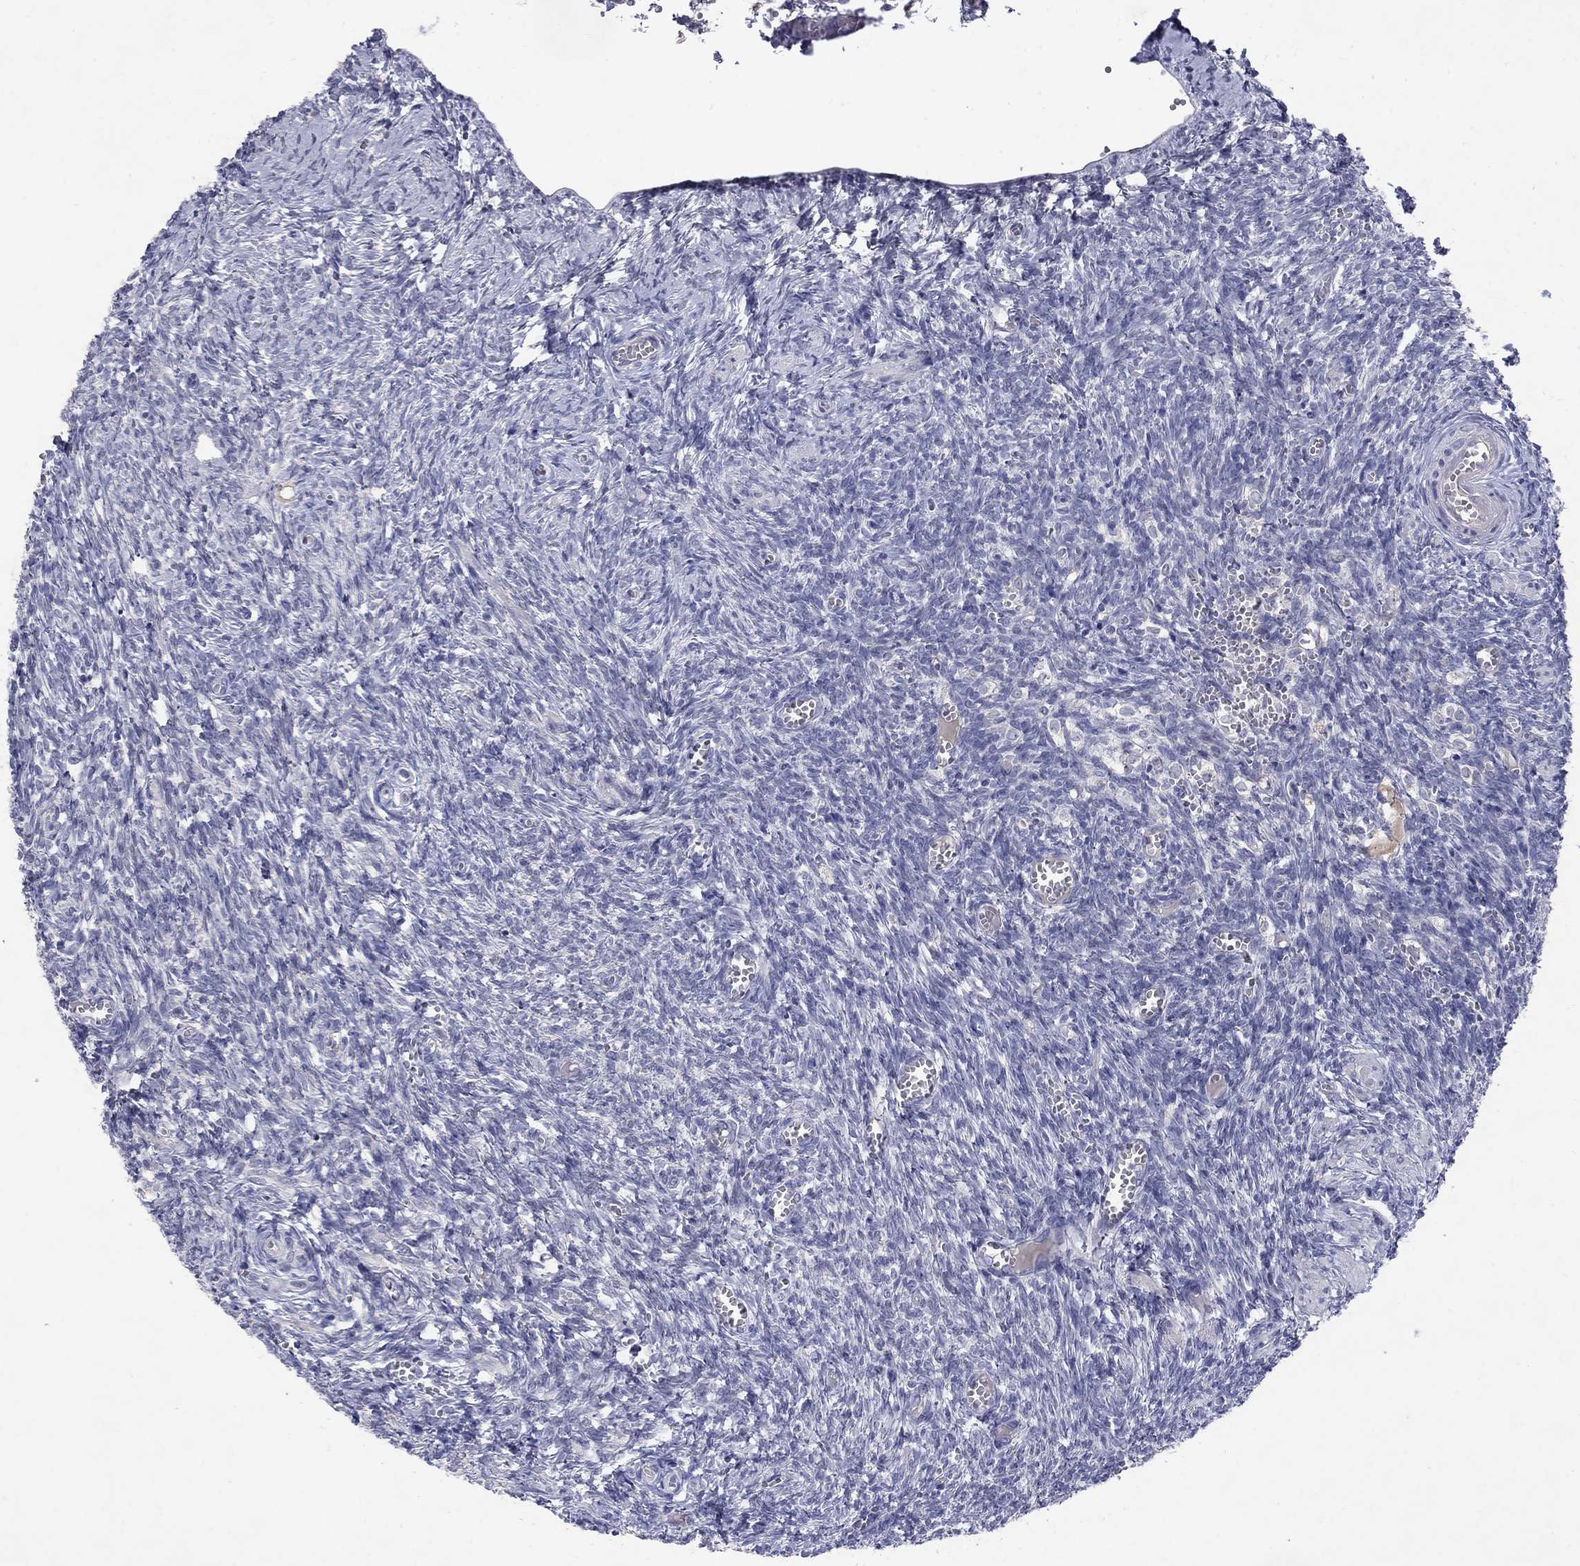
{"staining": {"intensity": "negative", "quantity": "none", "location": "none"}, "tissue": "ovary", "cell_type": "Follicle cells", "image_type": "normal", "snomed": [{"axis": "morphology", "description": "Normal tissue, NOS"}, {"axis": "topography", "description": "Ovary"}], "caption": "High power microscopy histopathology image of an immunohistochemistry (IHC) histopathology image of benign ovary, revealing no significant expression in follicle cells. (DAB immunohistochemistry visualized using brightfield microscopy, high magnification).", "gene": "CACNA1A", "patient": {"sex": "female", "age": 43}}